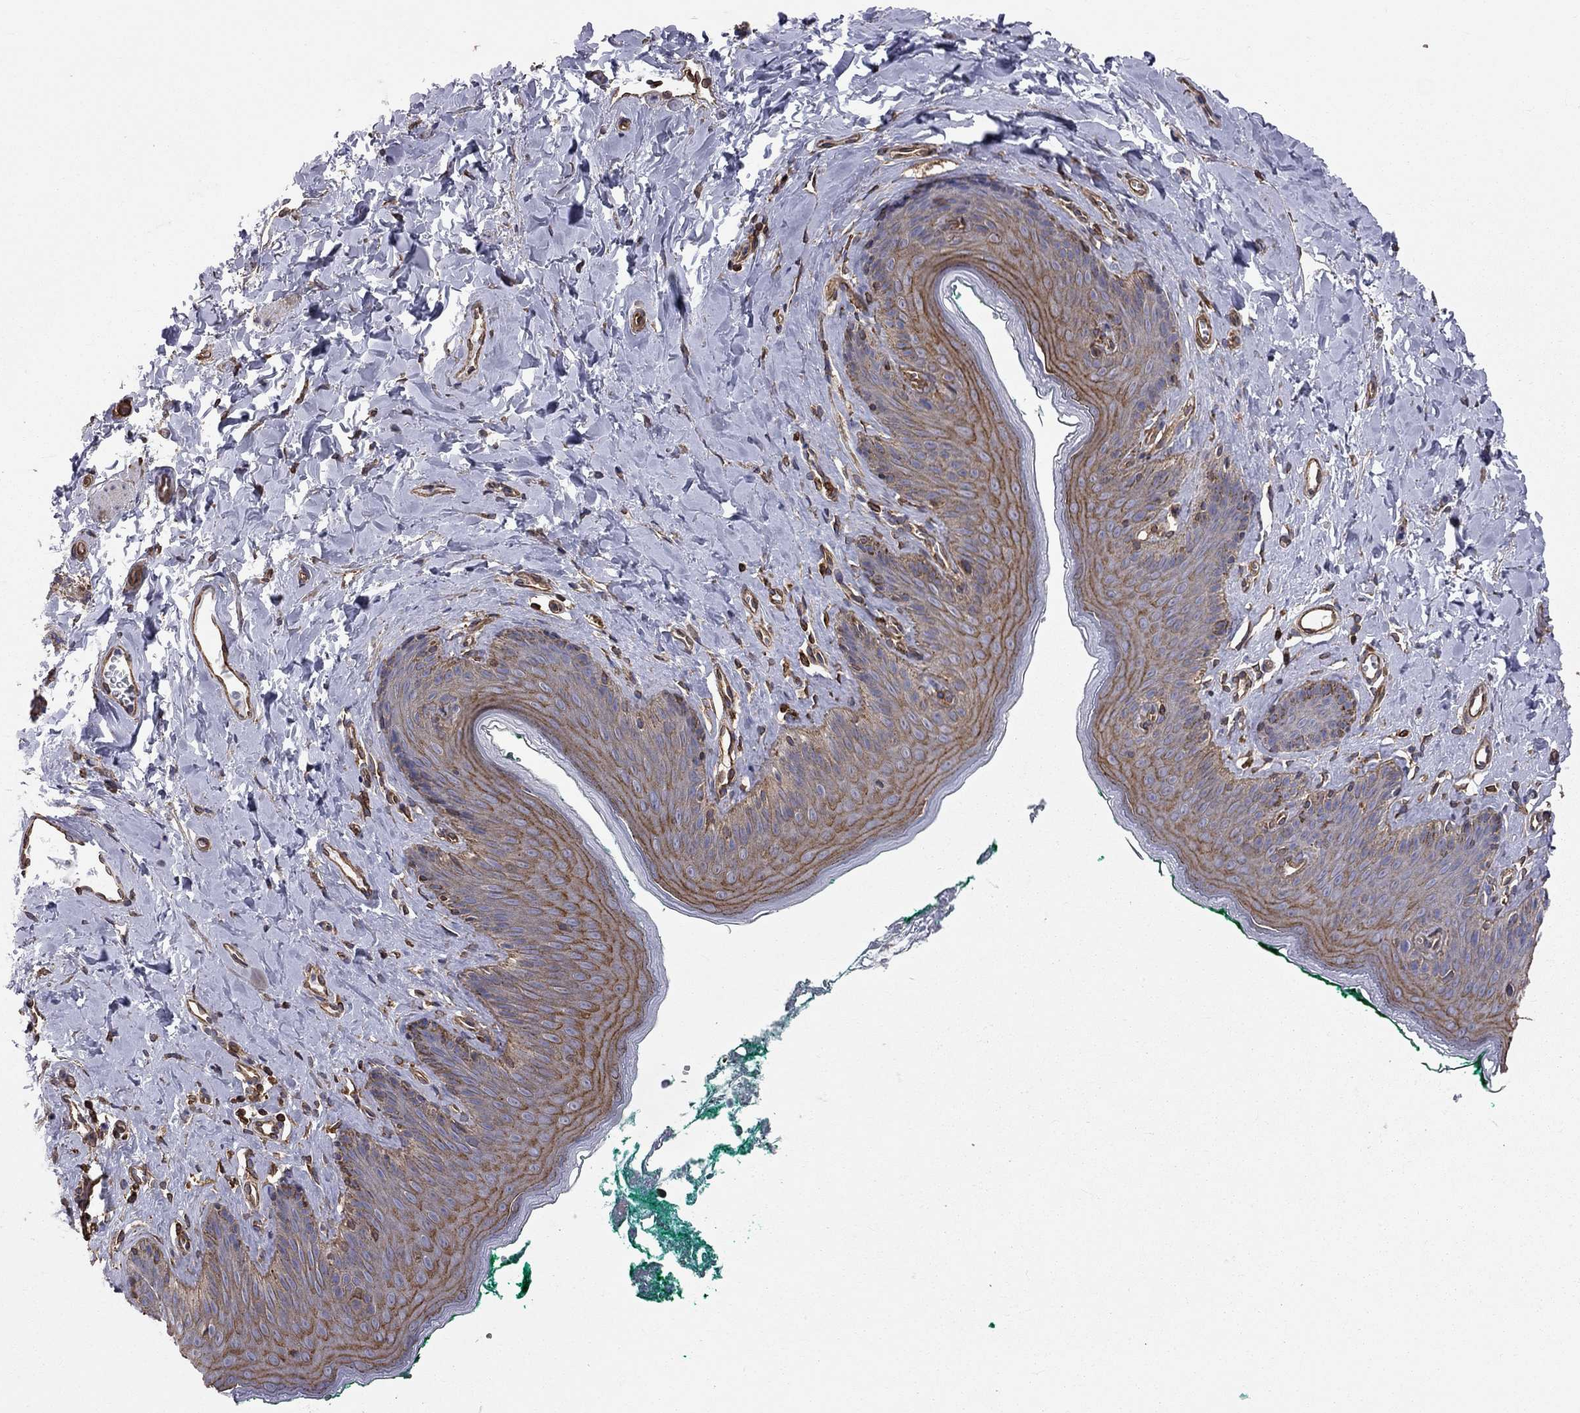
{"staining": {"intensity": "strong", "quantity": "25%-75%", "location": "cytoplasmic/membranous"}, "tissue": "skin", "cell_type": "Epidermal cells", "image_type": "normal", "snomed": [{"axis": "morphology", "description": "Normal tissue, NOS"}, {"axis": "topography", "description": "Vulva"}], "caption": "Benign skin demonstrates strong cytoplasmic/membranous staining in about 25%-75% of epidermal cells Nuclei are stained in blue..", "gene": "BICDL2", "patient": {"sex": "female", "age": 66}}